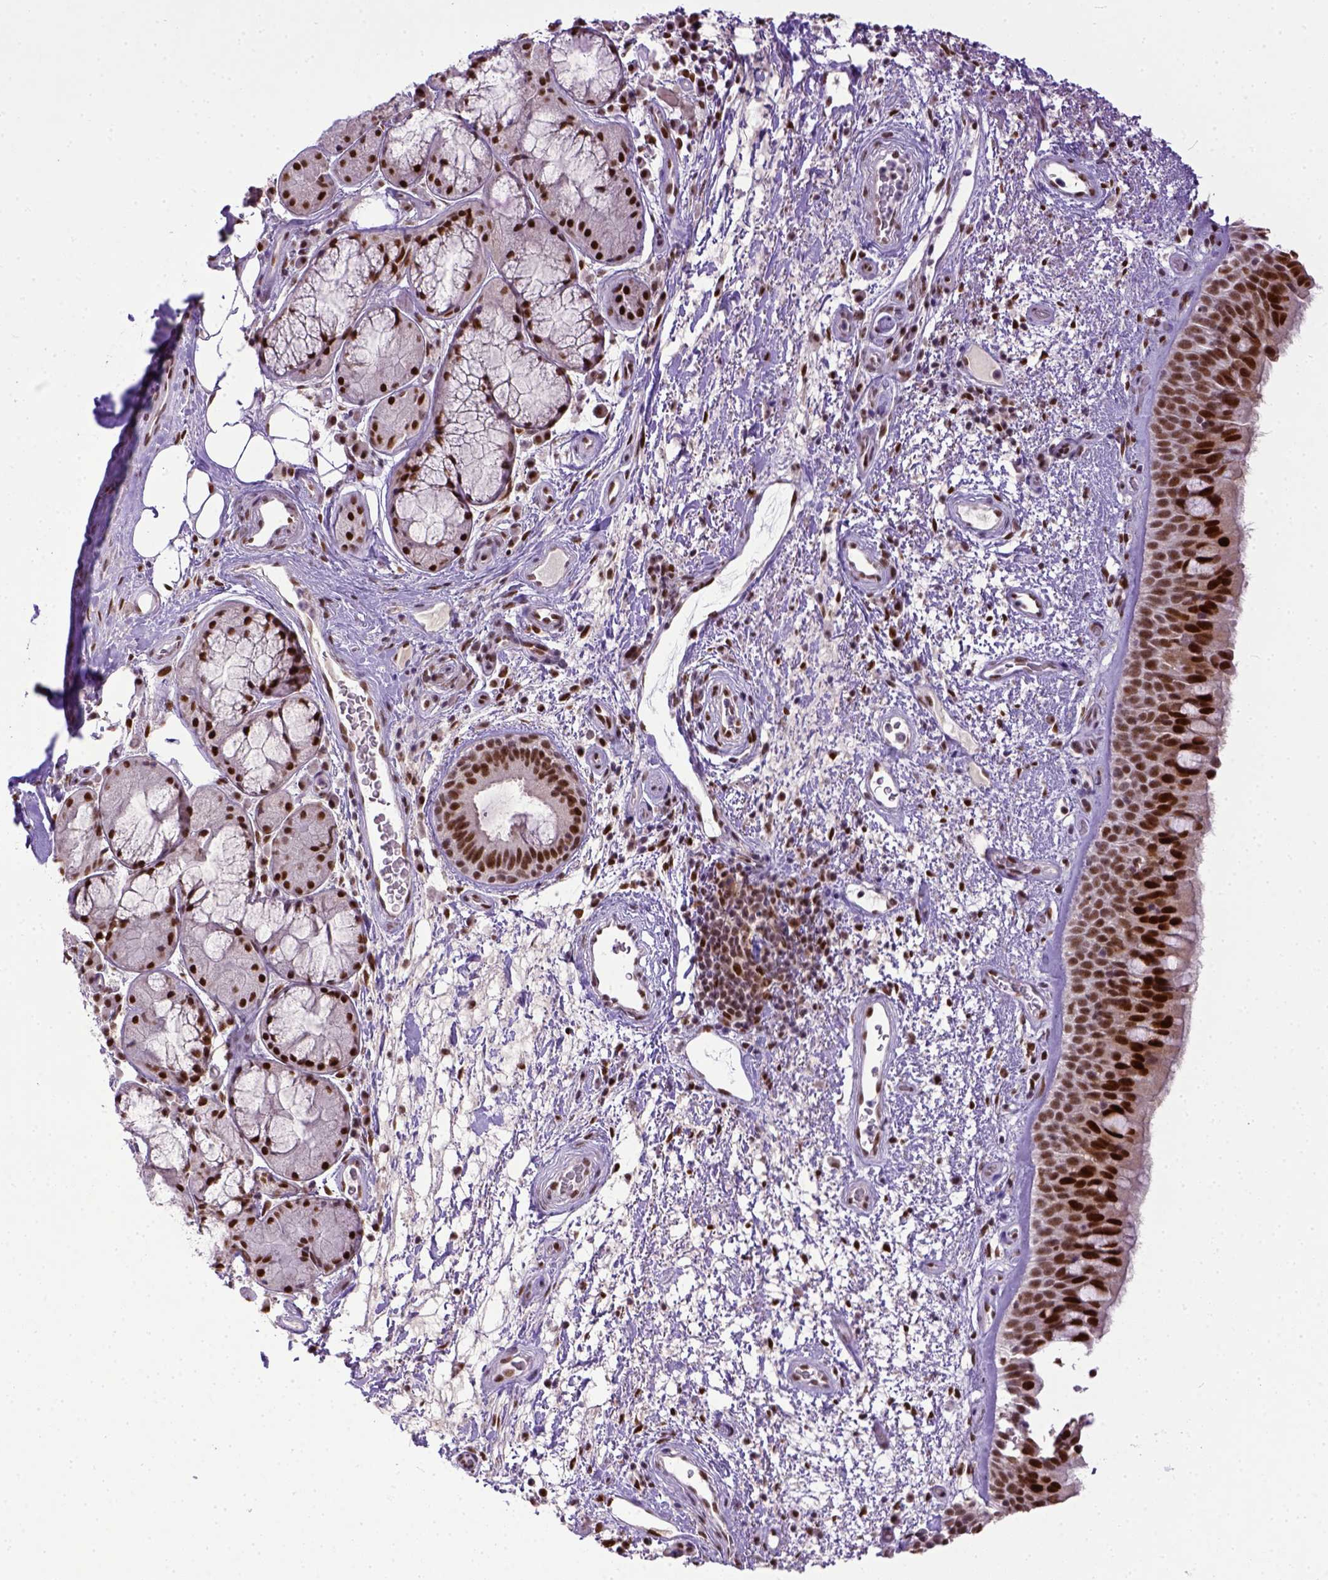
{"staining": {"intensity": "strong", "quantity": ">75%", "location": "nuclear"}, "tissue": "bronchus", "cell_type": "Respiratory epithelial cells", "image_type": "normal", "snomed": [{"axis": "morphology", "description": "Normal tissue, NOS"}, {"axis": "topography", "description": "Bronchus"}], "caption": "Approximately >75% of respiratory epithelial cells in normal bronchus display strong nuclear protein staining as visualized by brown immunohistochemical staining.", "gene": "ERCC1", "patient": {"sex": "male", "age": 48}}